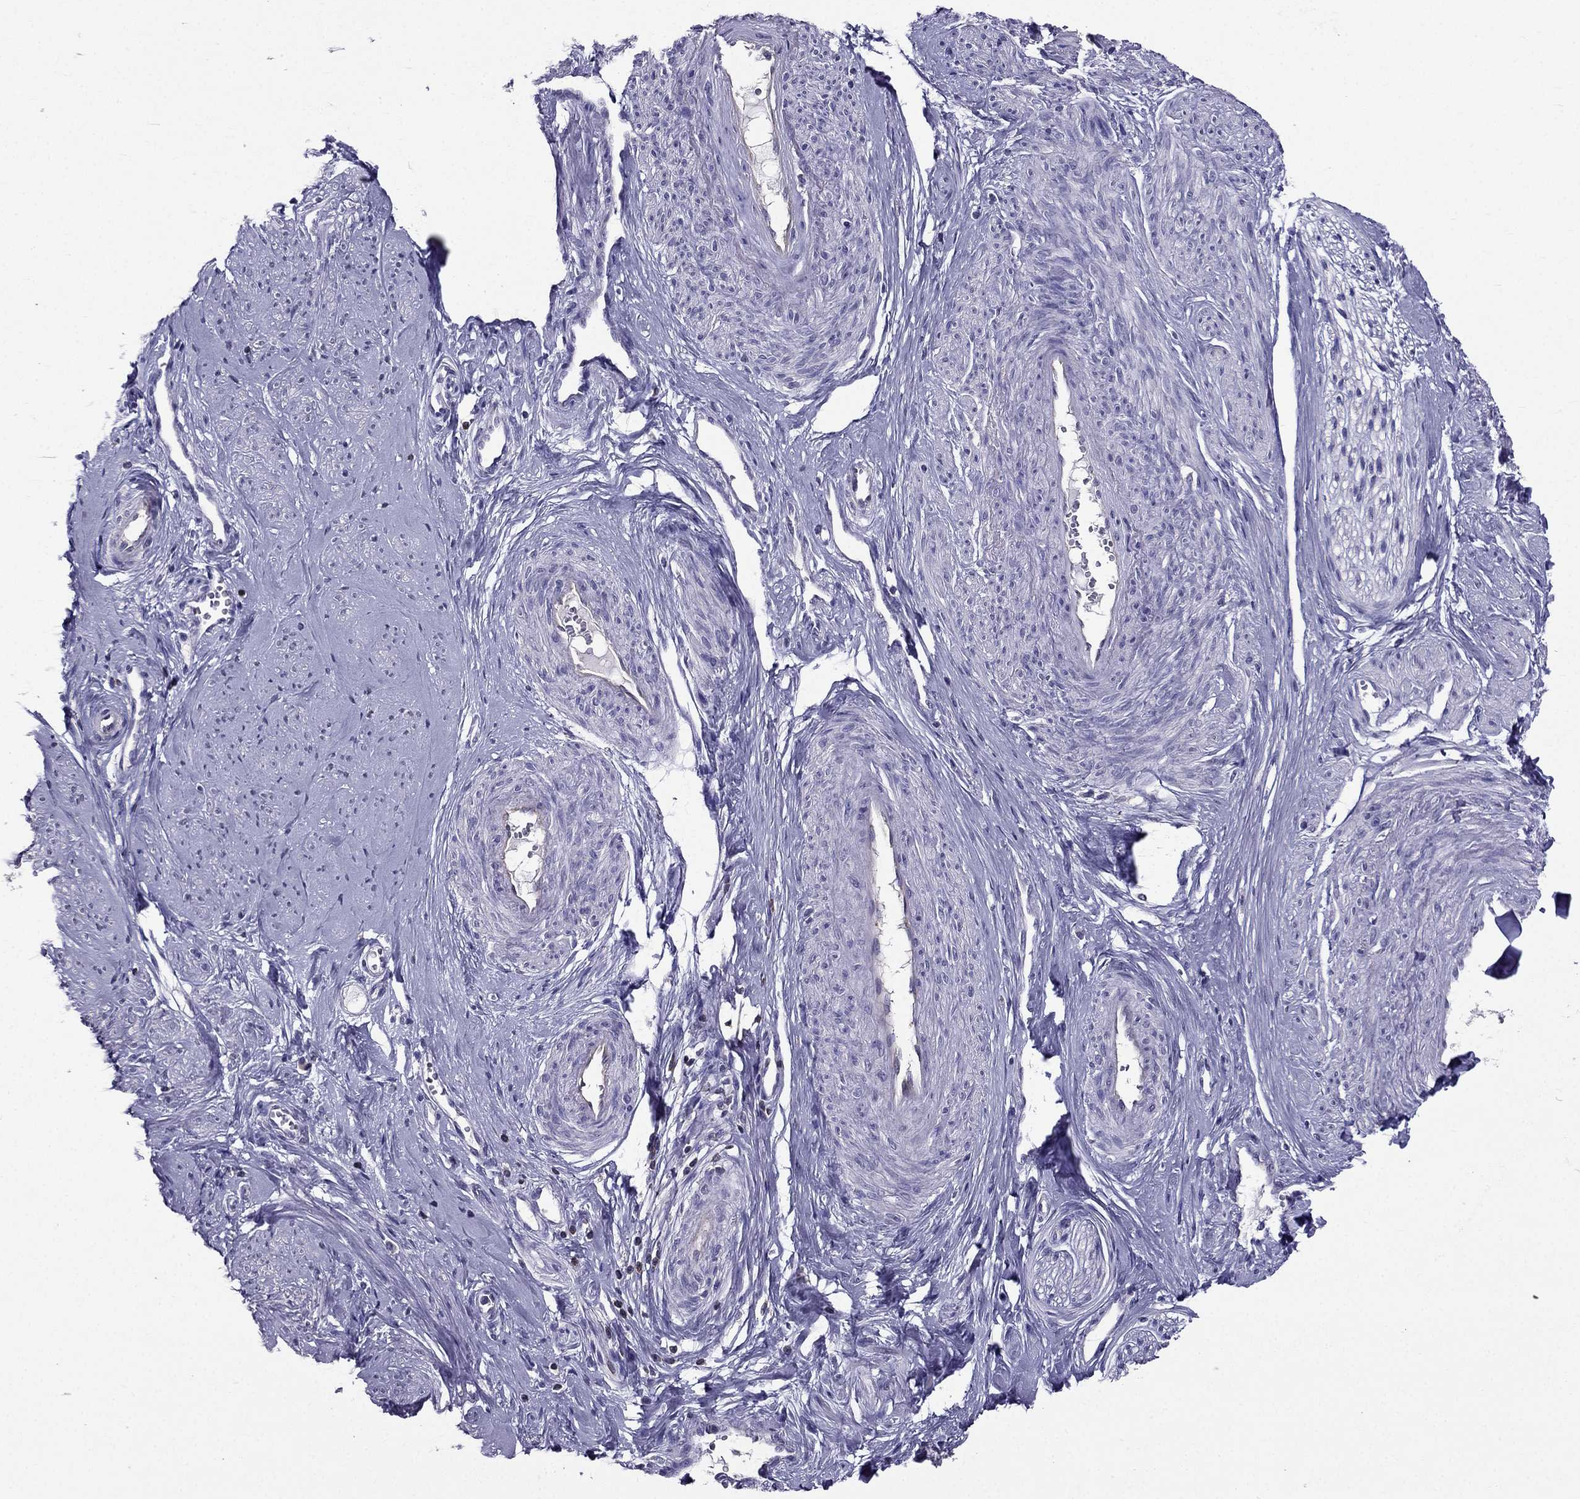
{"staining": {"intensity": "negative", "quantity": "none", "location": "none"}, "tissue": "smooth muscle", "cell_type": "Smooth muscle cells", "image_type": "normal", "snomed": [{"axis": "morphology", "description": "Normal tissue, NOS"}, {"axis": "topography", "description": "Smooth muscle"}], "caption": "IHC photomicrograph of benign smooth muscle: smooth muscle stained with DAB (3,3'-diaminobenzidine) reveals no significant protein staining in smooth muscle cells. Brightfield microscopy of IHC stained with DAB (3,3'-diaminobenzidine) (brown) and hematoxylin (blue), captured at high magnification.", "gene": "AAK1", "patient": {"sex": "female", "age": 48}}